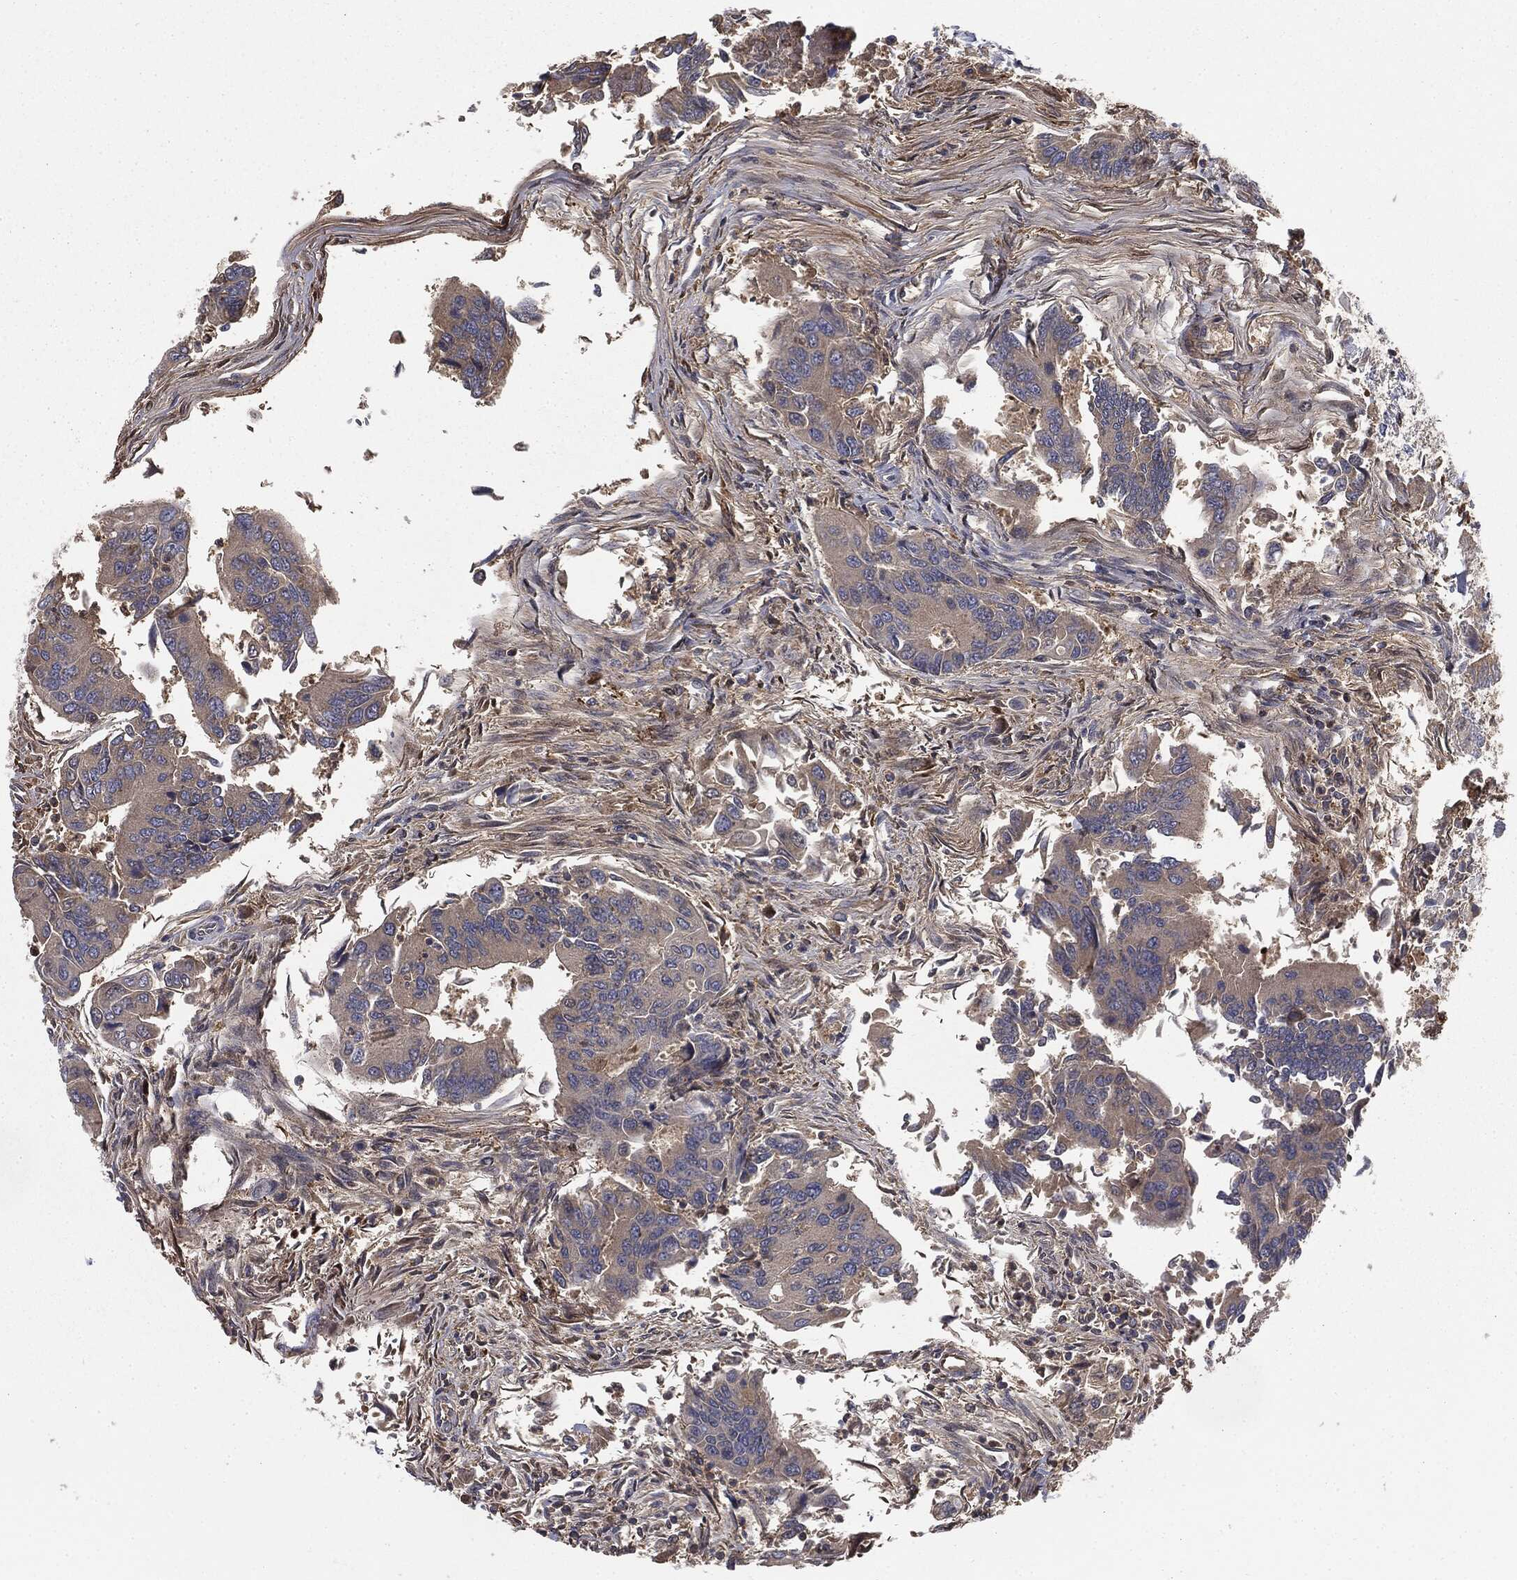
{"staining": {"intensity": "weak", "quantity": "25%-75%", "location": "cytoplasmic/membranous"}, "tissue": "colorectal cancer", "cell_type": "Tumor cells", "image_type": "cancer", "snomed": [{"axis": "morphology", "description": "Adenocarcinoma, NOS"}, {"axis": "topography", "description": "Colon"}], "caption": "Tumor cells show weak cytoplasmic/membranous positivity in about 25%-75% of cells in colorectal cancer (adenocarcinoma). (DAB IHC, brown staining for protein, blue staining for nuclei).", "gene": "GNB5", "patient": {"sex": "female", "age": 67}}